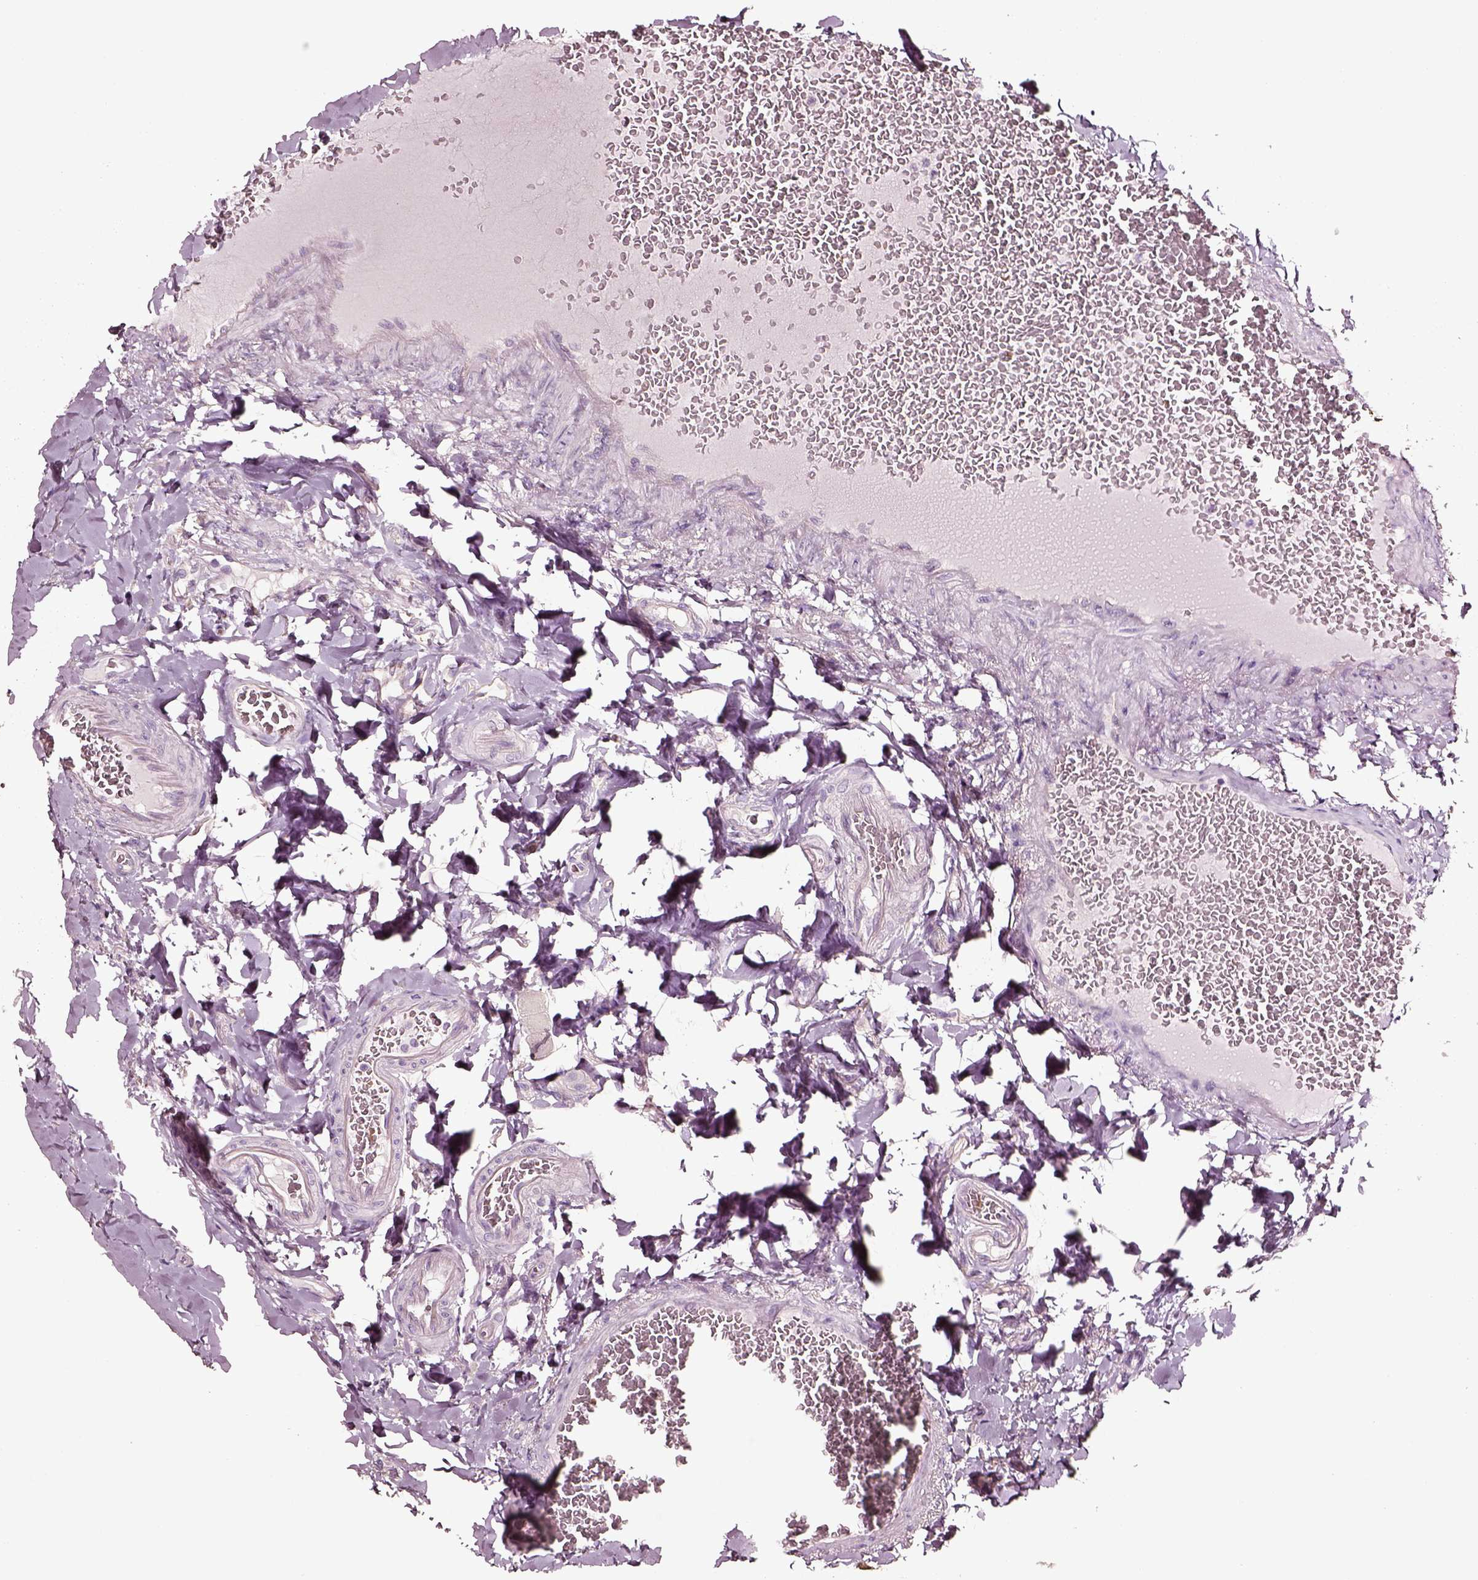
{"staining": {"intensity": "weak", "quantity": "25%-75%", "location": "cytoplasmic/membranous"}, "tissue": "duodenum", "cell_type": "Glandular cells", "image_type": "normal", "snomed": [{"axis": "morphology", "description": "Normal tissue, NOS"}, {"axis": "topography", "description": "Duodenum"}], "caption": "Immunohistochemistry (IHC) image of benign duodenum stained for a protein (brown), which exhibits low levels of weak cytoplasmic/membranous expression in about 25%-75% of glandular cells.", "gene": "AADAT", "patient": {"sex": "female", "age": 62}}